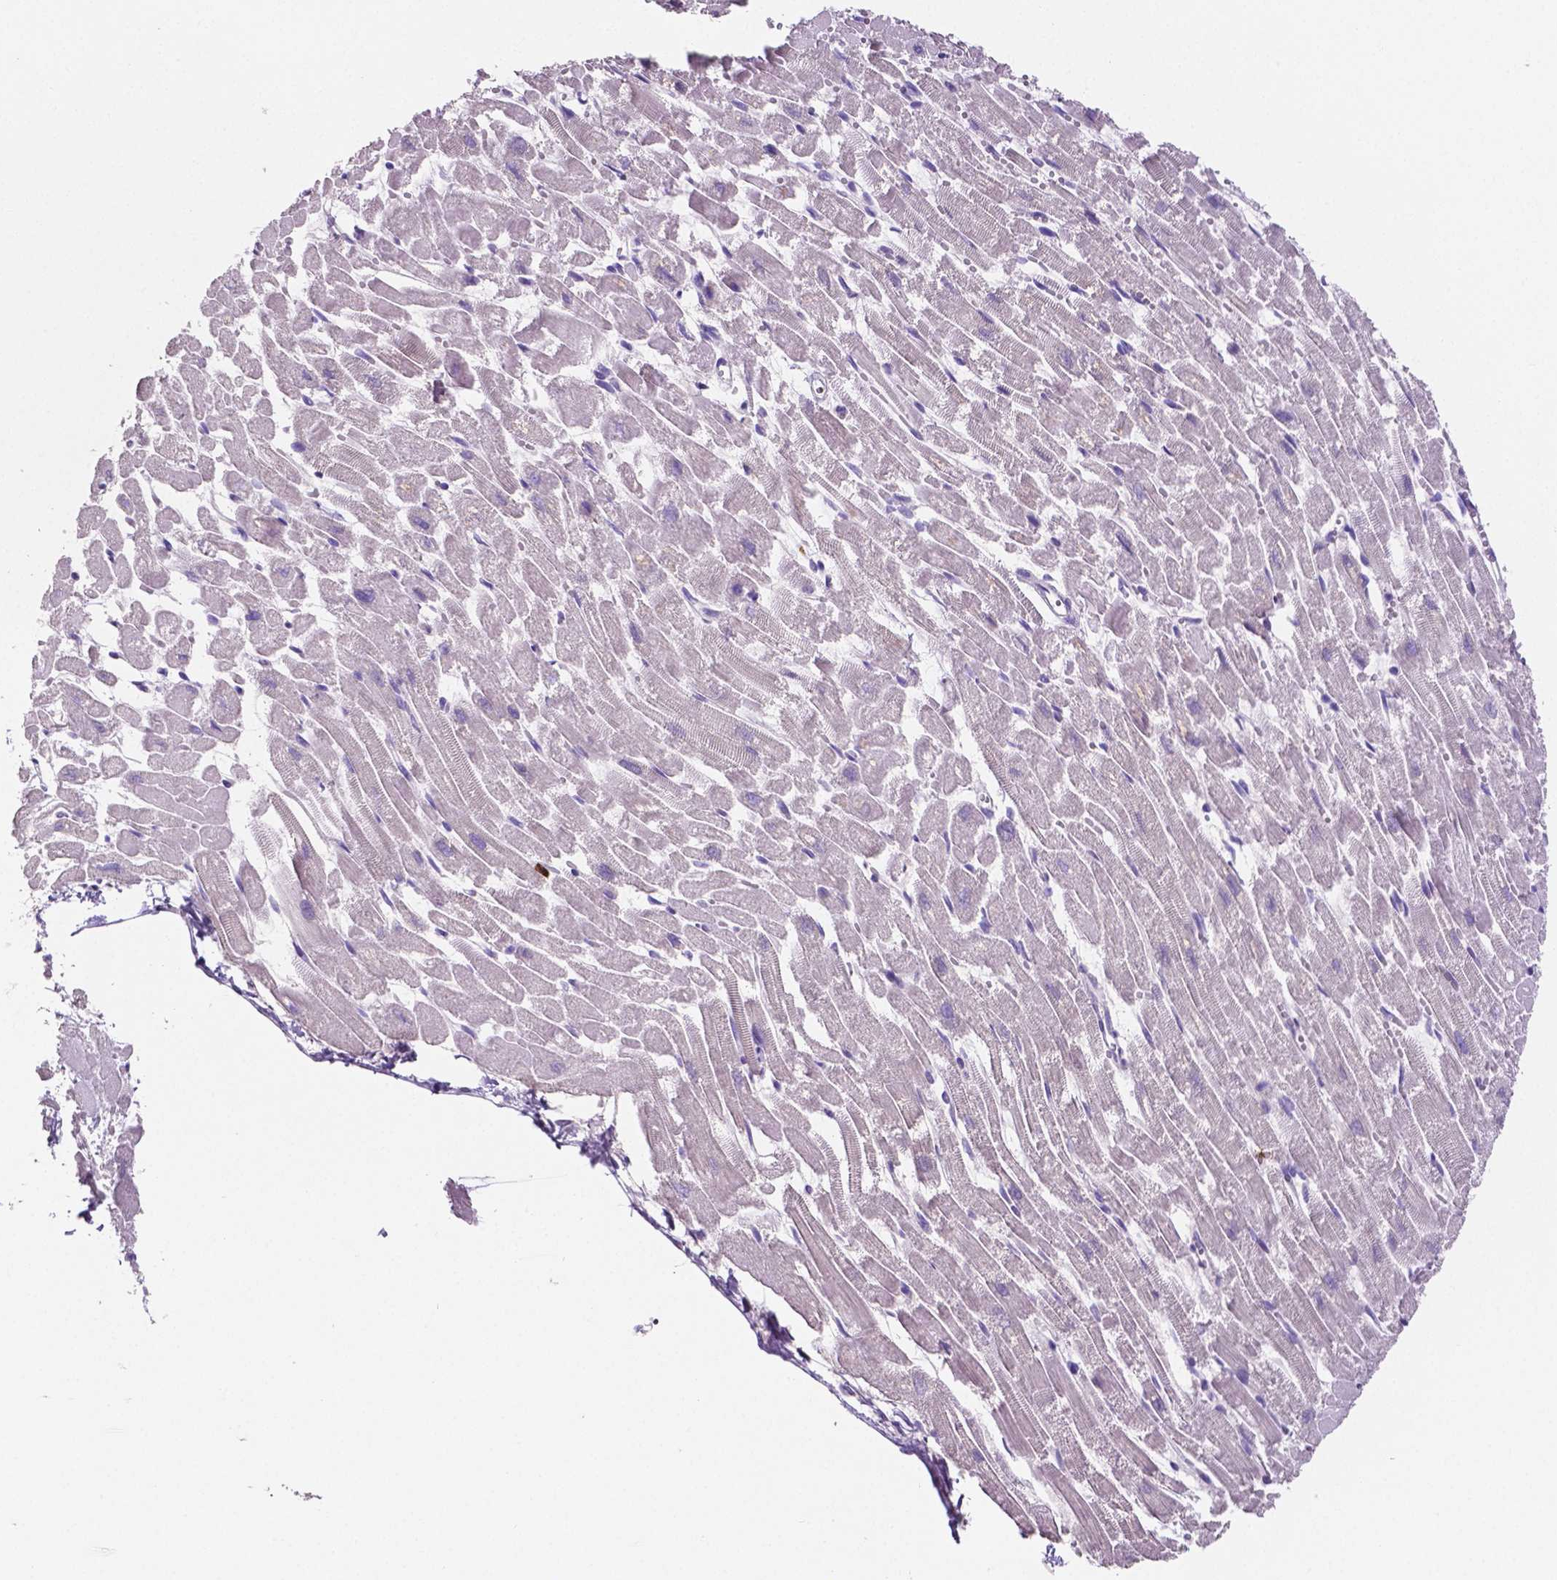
{"staining": {"intensity": "negative", "quantity": "none", "location": "none"}, "tissue": "heart muscle", "cell_type": "Cardiomyocytes", "image_type": "normal", "snomed": [{"axis": "morphology", "description": "Normal tissue, NOS"}, {"axis": "topography", "description": "Heart"}], "caption": "DAB (3,3'-diaminobenzidine) immunohistochemical staining of unremarkable human heart muscle exhibits no significant staining in cardiomyocytes. (Stains: DAB IHC with hematoxylin counter stain, Microscopy: brightfield microscopy at high magnification).", "gene": "MMP9", "patient": {"sex": "female", "age": 52}}